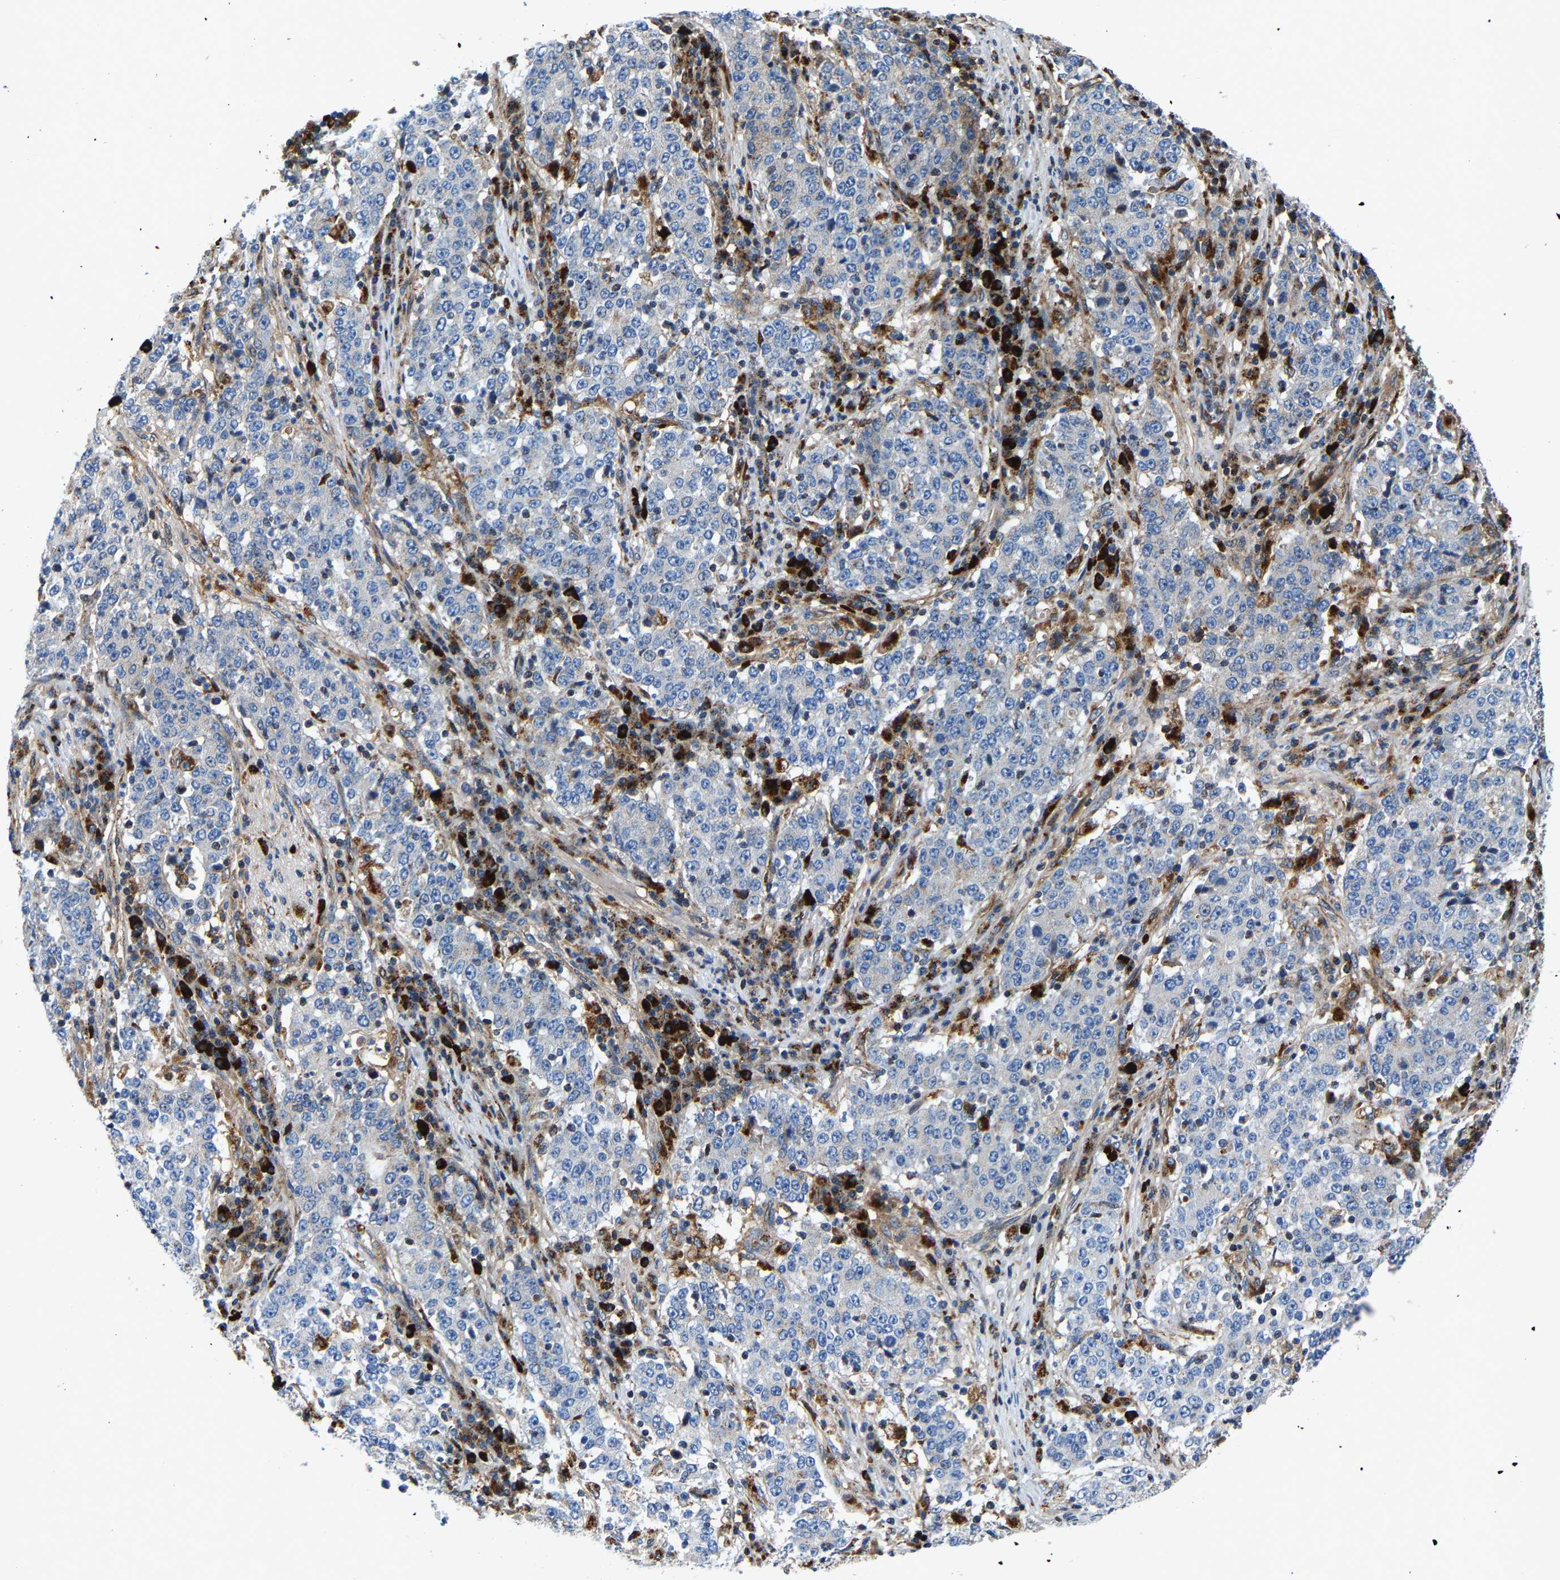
{"staining": {"intensity": "negative", "quantity": "none", "location": "none"}, "tissue": "stomach cancer", "cell_type": "Tumor cells", "image_type": "cancer", "snomed": [{"axis": "morphology", "description": "Adenocarcinoma, NOS"}, {"axis": "topography", "description": "Stomach"}], "caption": "Human stomach cancer (adenocarcinoma) stained for a protein using immunohistochemistry demonstrates no staining in tumor cells.", "gene": "DPP7", "patient": {"sex": "male", "age": 59}}